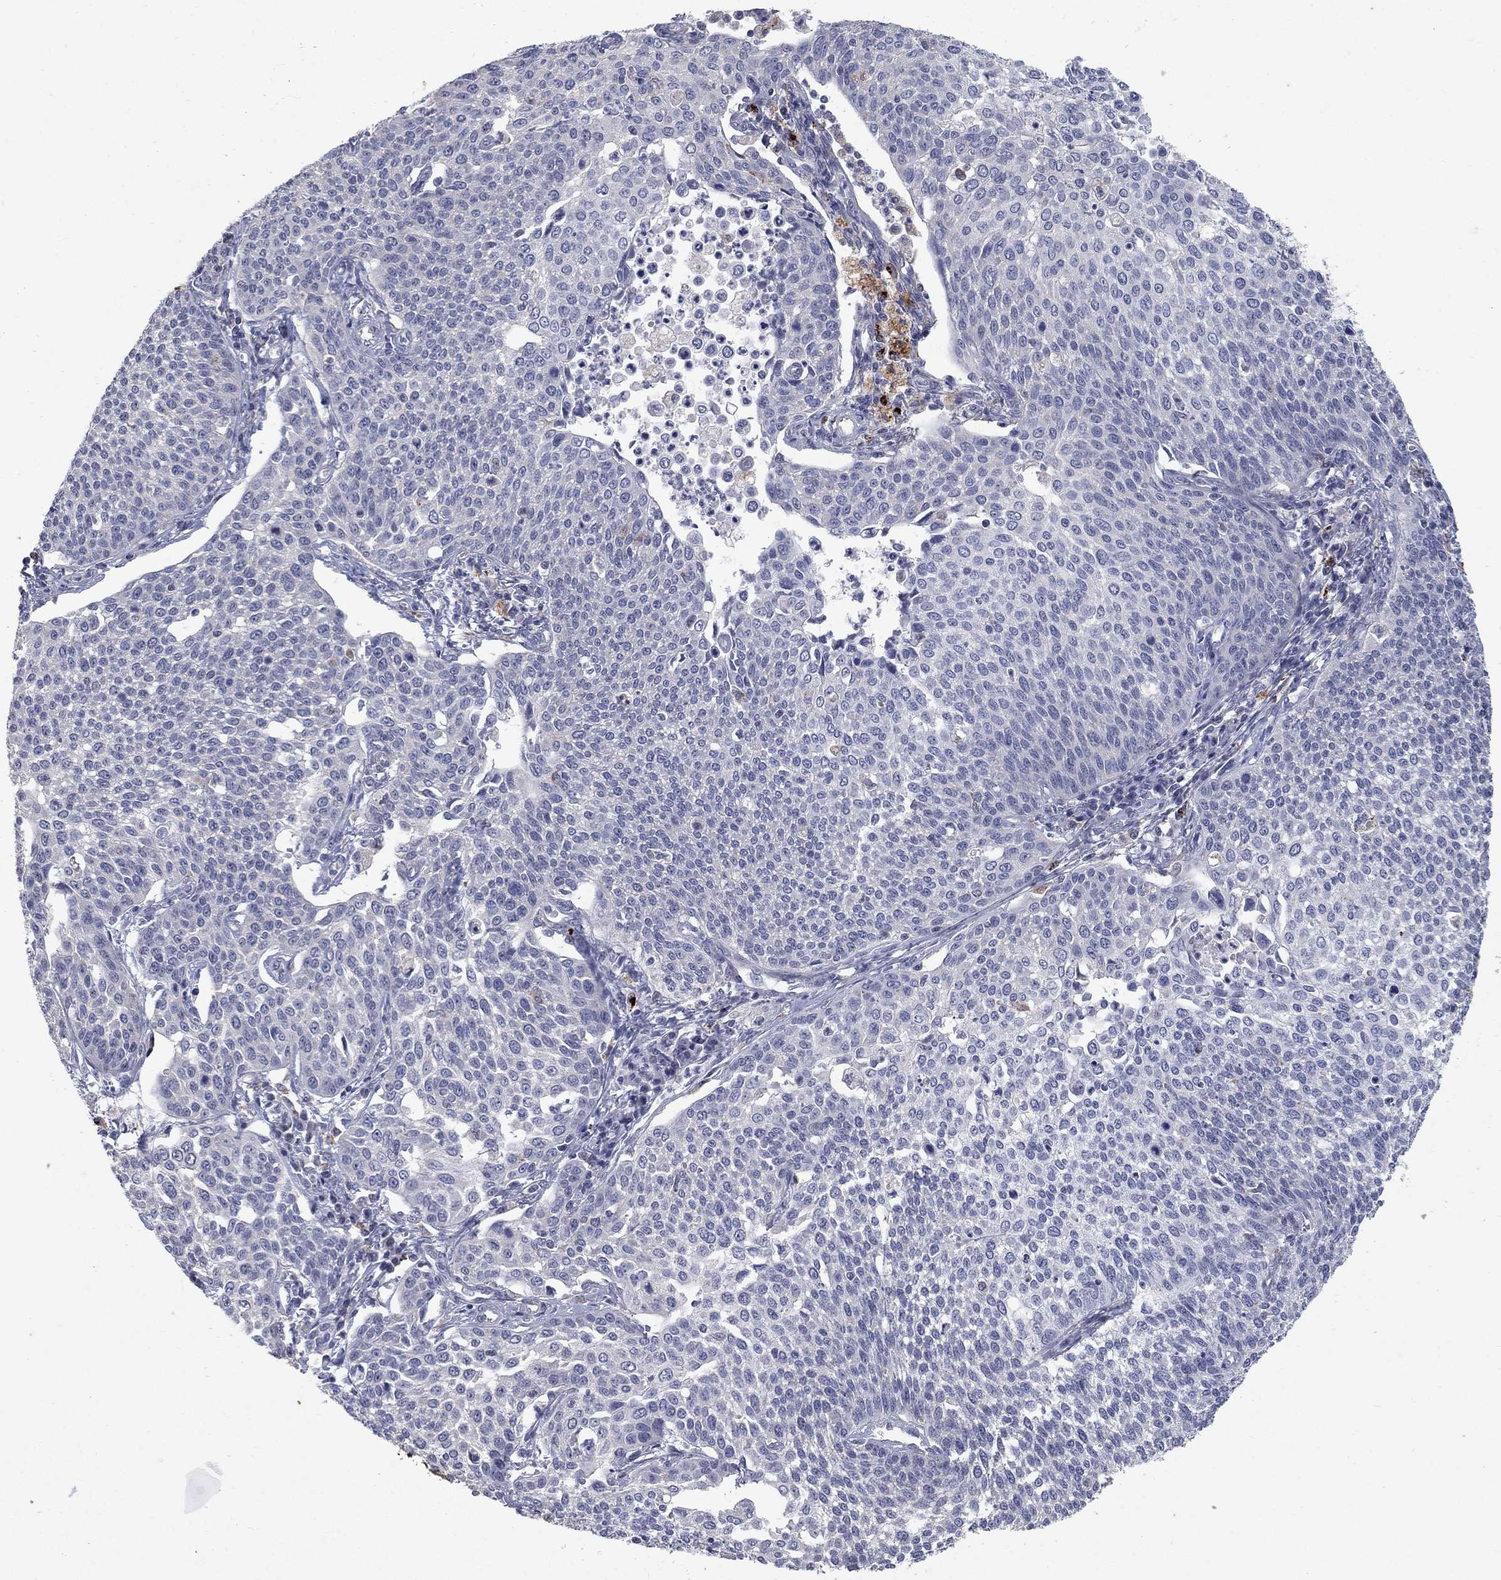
{"staining": {"intensity": "negative", "quantity": "none", "location": "none"}, "tissue": "cervical cancer", "cell_type": "Tumor cells", "image_type": "cancer", "snomed": [{"axis": "morphology", "description": "Squamous cell carcinoma, NOS"}, {"axis": "topography", "description": "Cervix"}], "caption": "Micrograph shows no protein expression in tumor cells of cervical squamous cell carcinoma tissue.", "gene": "MTSS2", "patient": {"sex": "female", "age": 34}}